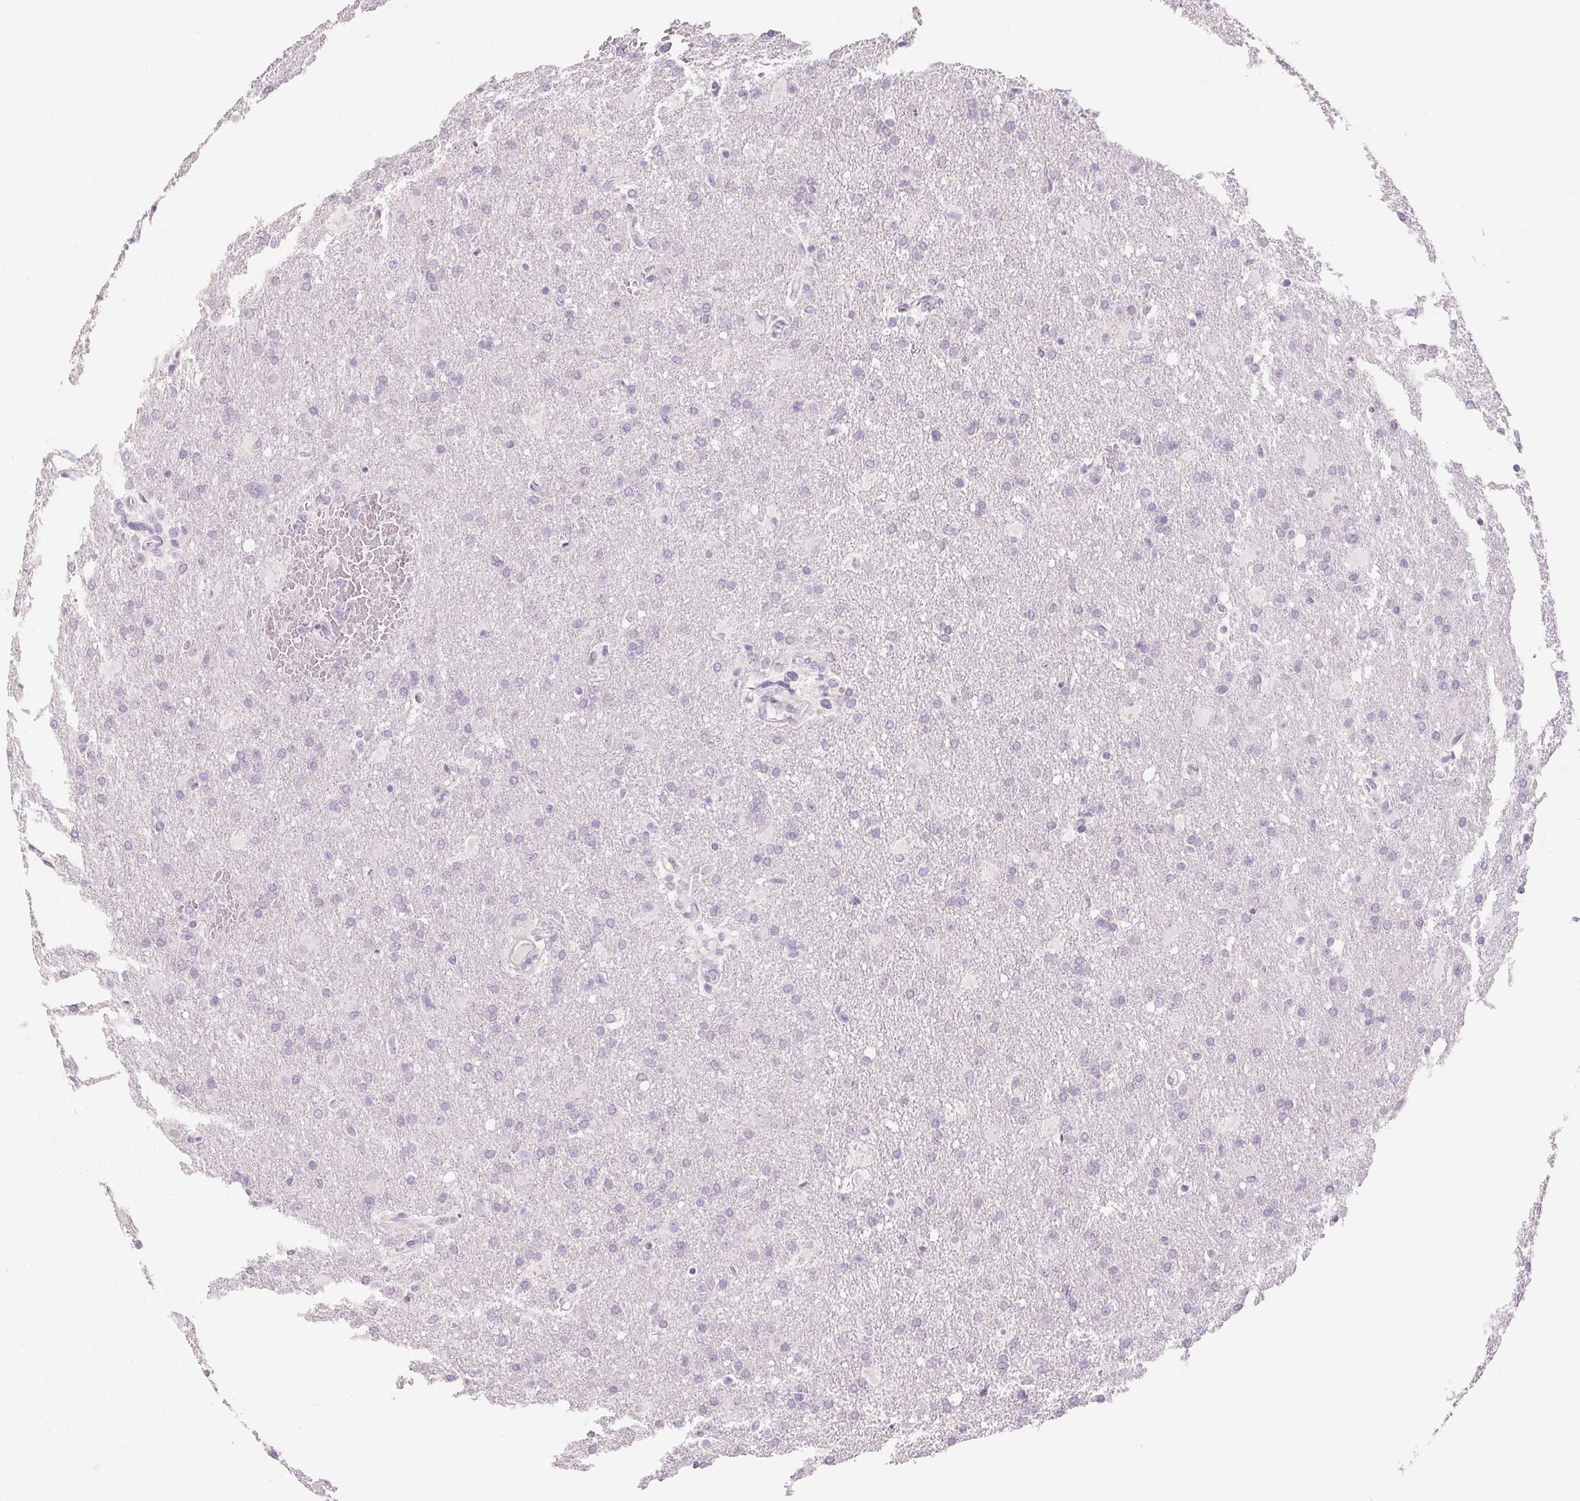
{"staining": {"intensity": "negative", "quantity": "none", "location": "none"}, "tissue": "glioma", "cell_type": "Tumor cells", "image_type": "cancer", "snomed": [{"axis": "morphology", "description": "Glioma, malignant, High grade"}, {"axis": "topography", "description": "Brain"}], "caption": "Protein analysis of malignant glioma (high-grade) shows no significant expression in tumor cells.", "gene": "PI3", "patient": {"sex": "male", "age": 68}}